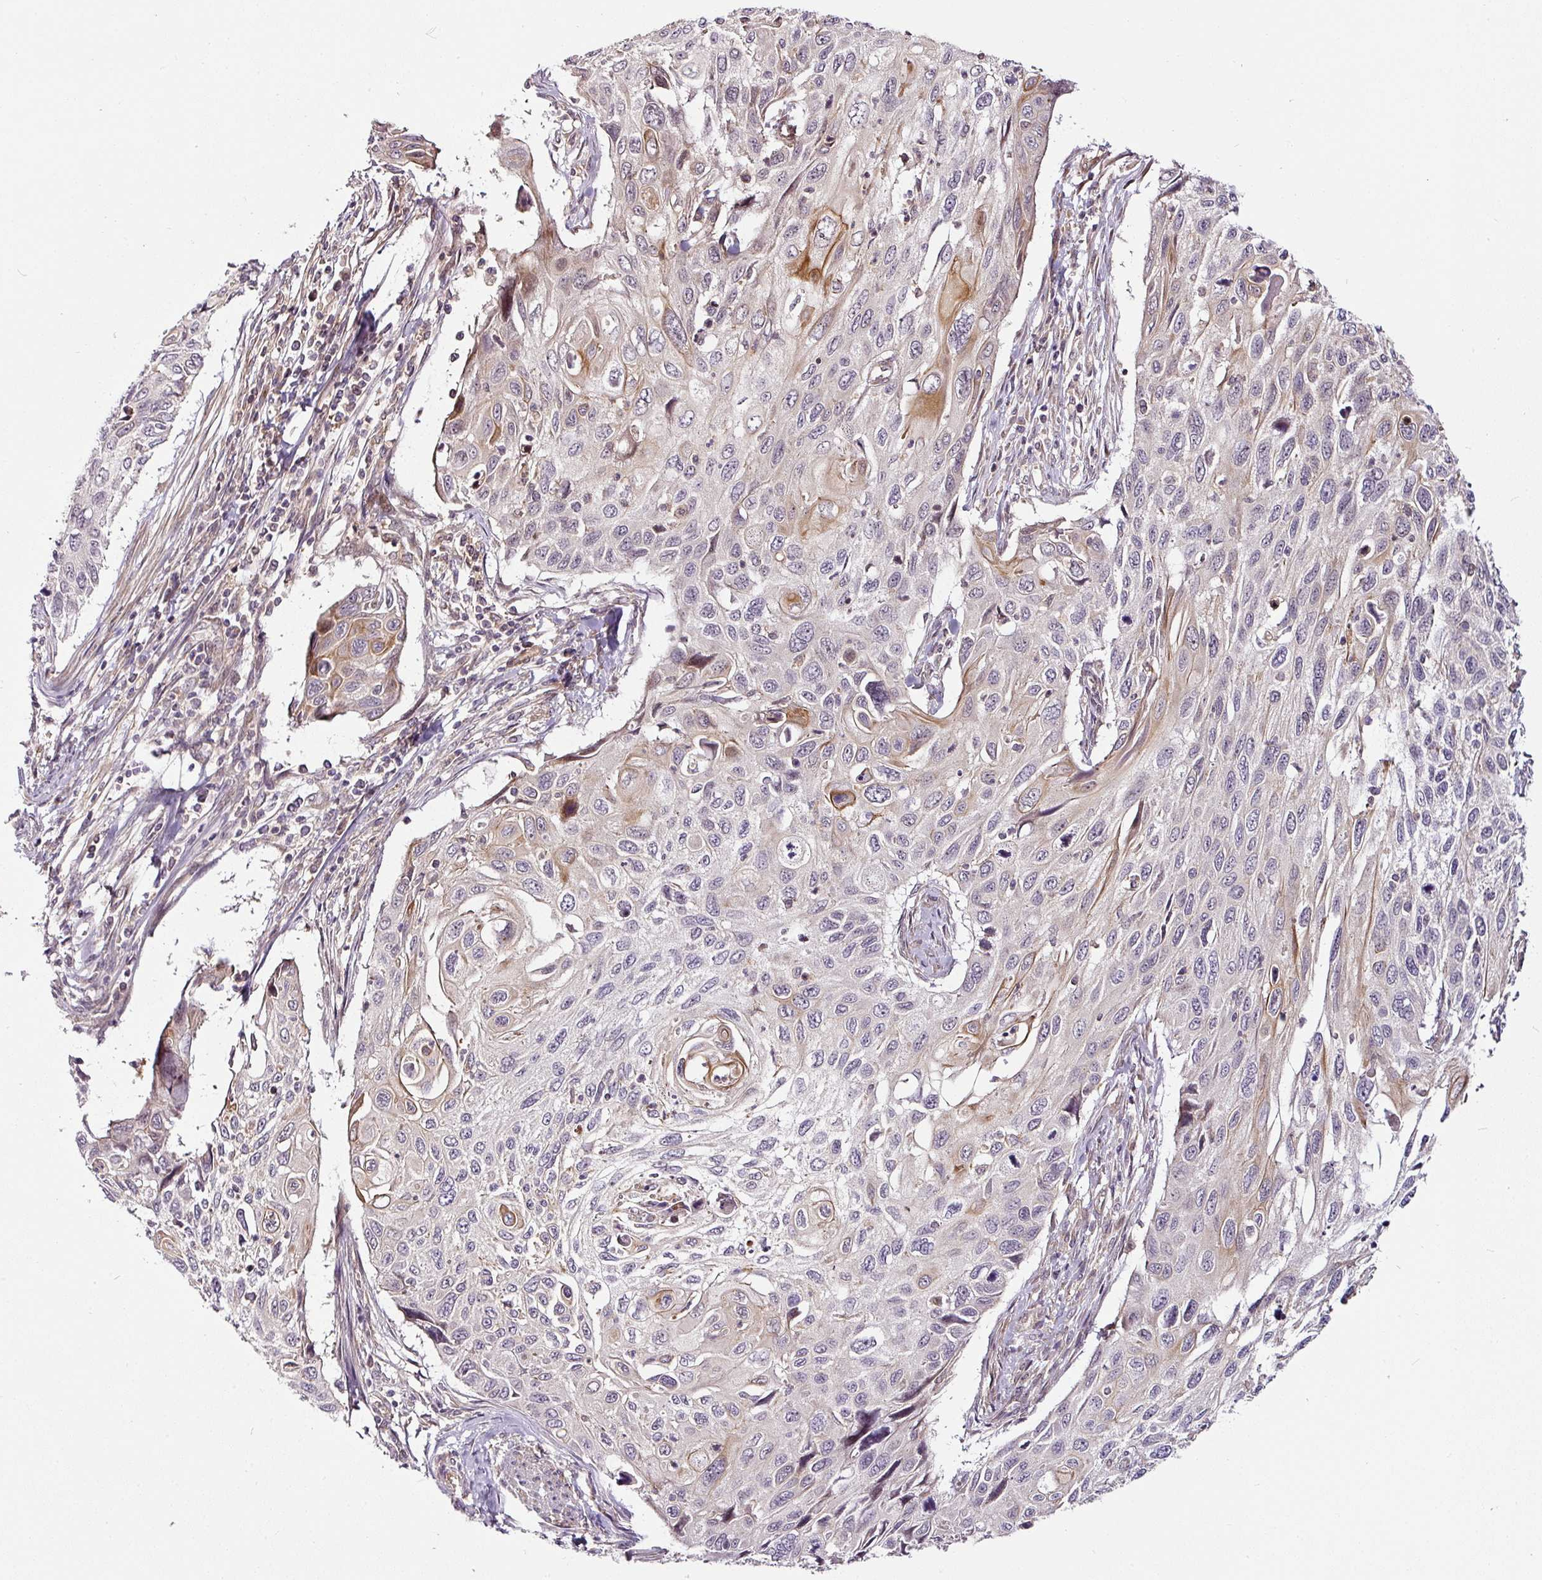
{"staining": {"intensity": "moderate", "quantity": "<25%", "location": "cytoplasmic/membranous"}, "tissue": "cervical cancer", "cell_type": "Tumor cells", "image_type": "cancer", "snomed": [{"axis": "morphology", "description": "Squamous cell carcinoma, NOS"}, {"axis": "topography", "description": "Cervix"}], "caption": "Protein expression analysis of human cervical cancer reveals moderate cytoplasmic/membranous expression in approximately <25% of tumor cells.", "gene": "DCAF13", "patient": {"sex": "female", "age": 70}}